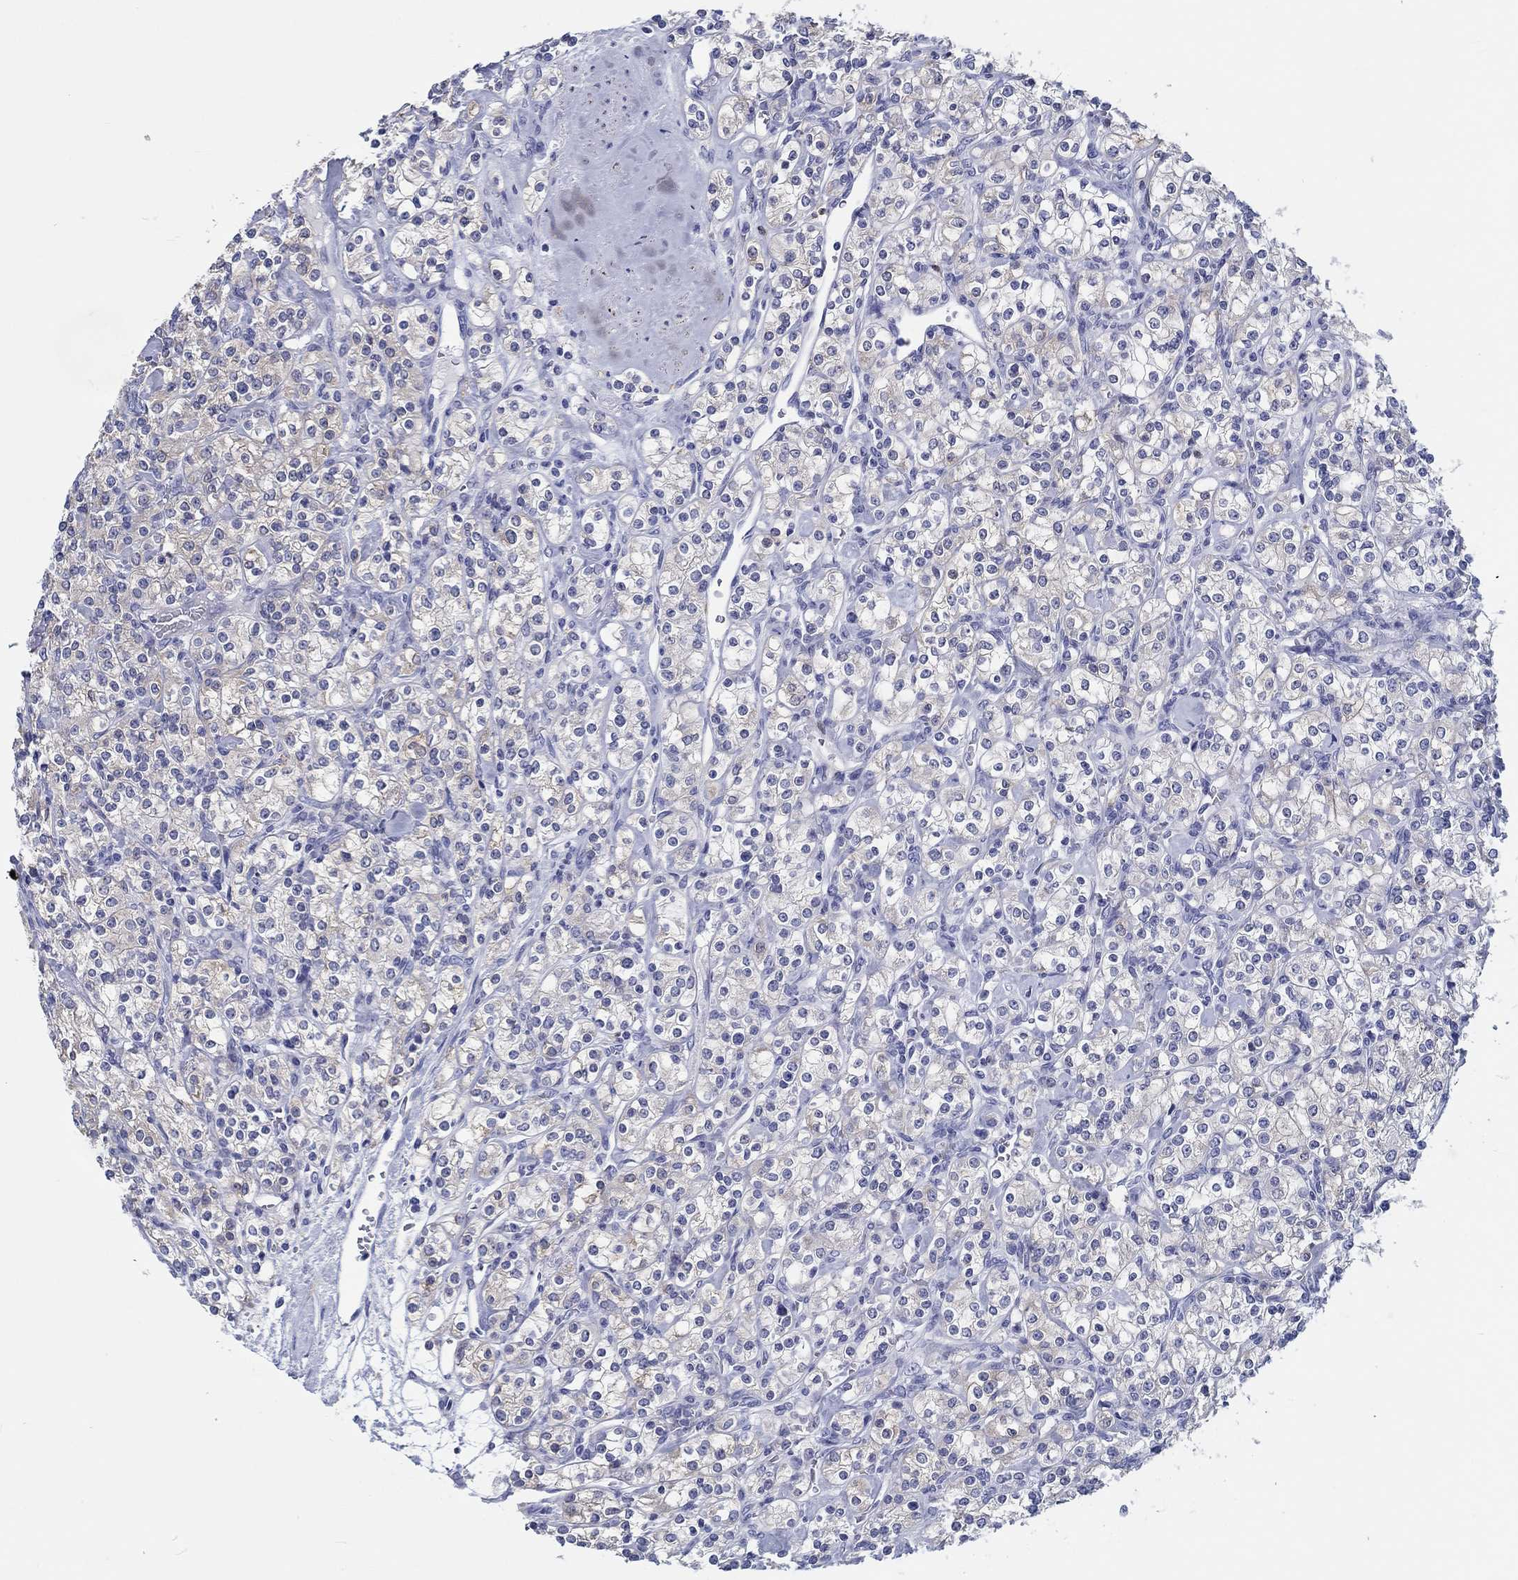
{"staining": {"intensity": "weak", "quantity": "25%-75%", "location": "cytoplasmic/membranous"}, "tissue": "renal cancer", "cell_type": "Tumor cells", "image_type": "cancer", "snomed": [{"axis": "morphology", "description": "Adenocarcinoma, NOS"}, {"axis": "topography", "description": "Kidney"}], "caption": "Immunohistochemistry histopathology image of neoplastic tissue: human renal cancer (adenocarcinoma) stained using IHC displays low levels of weak protein expression localized specifically in the cytoplasmic/membranous of tumor cells, appearing as a cytoplasmic/membranous brown color.", "gene": "H1-1", "patient": {"sex": "male", "age": 77}}